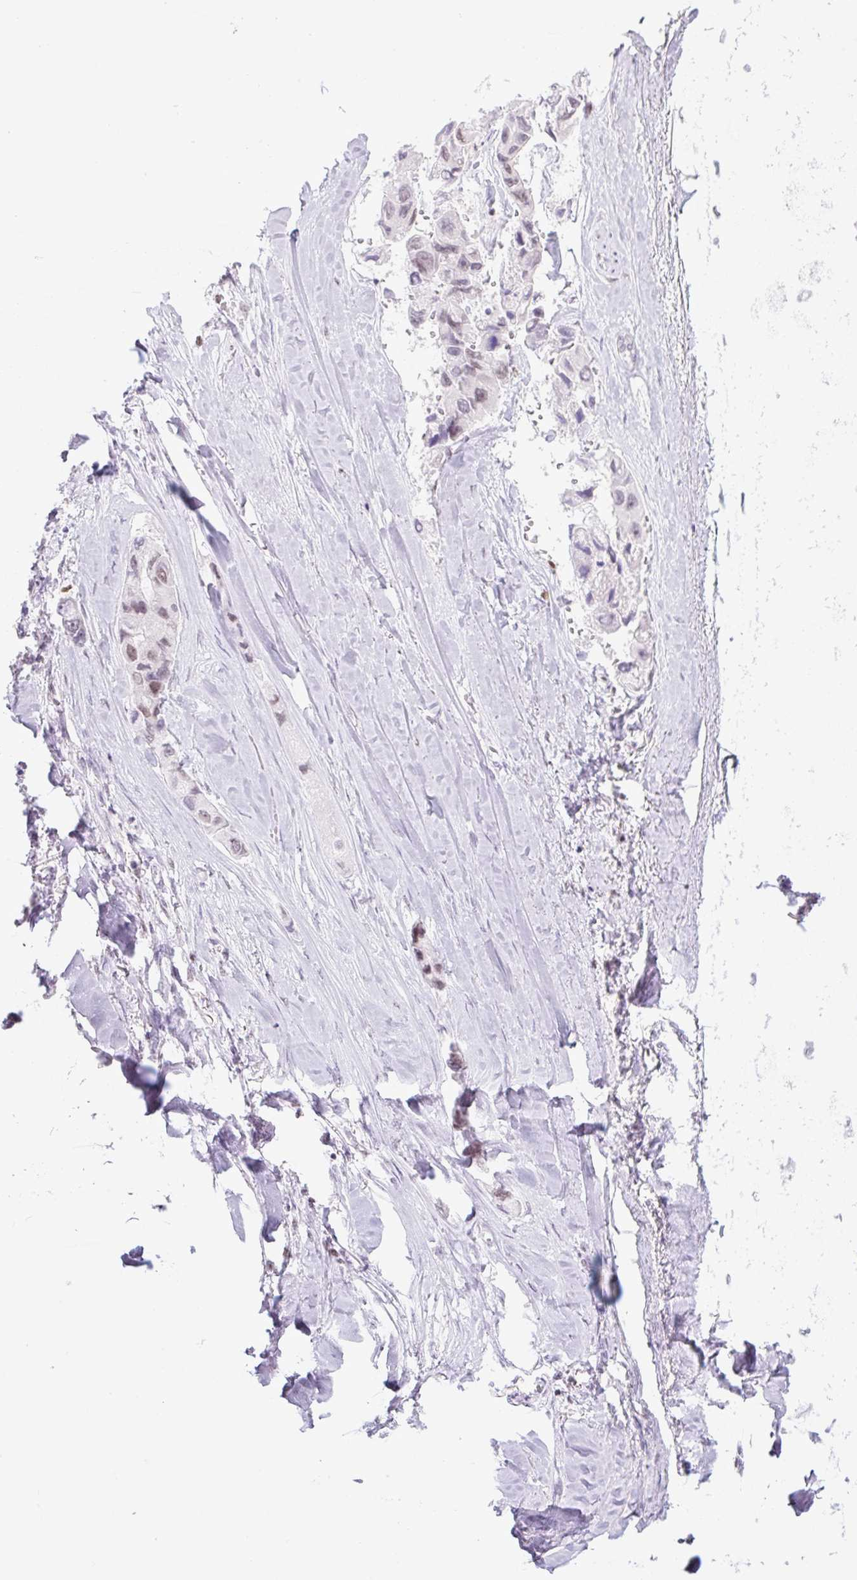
{"staining": {"intensity": "weak", "quantity": "<25%", "location": "nuclear"}, "tissue": "lung cancer", "cell_type": "Tumor cells", "image_type": "cancer", "snomed": [{"axis": "morphology", "description": "Adenocarcinoma, NOS"}, {"axis": "topography", "description": "Lung"}], "caption": "This is a histopathology image of immunohistochemistry (IHC) staining of lung adenocarcinoma, which shows no staining in tumor cells.", "gene": "TLE3", "patient": {"sex": "female", "age": 54}}